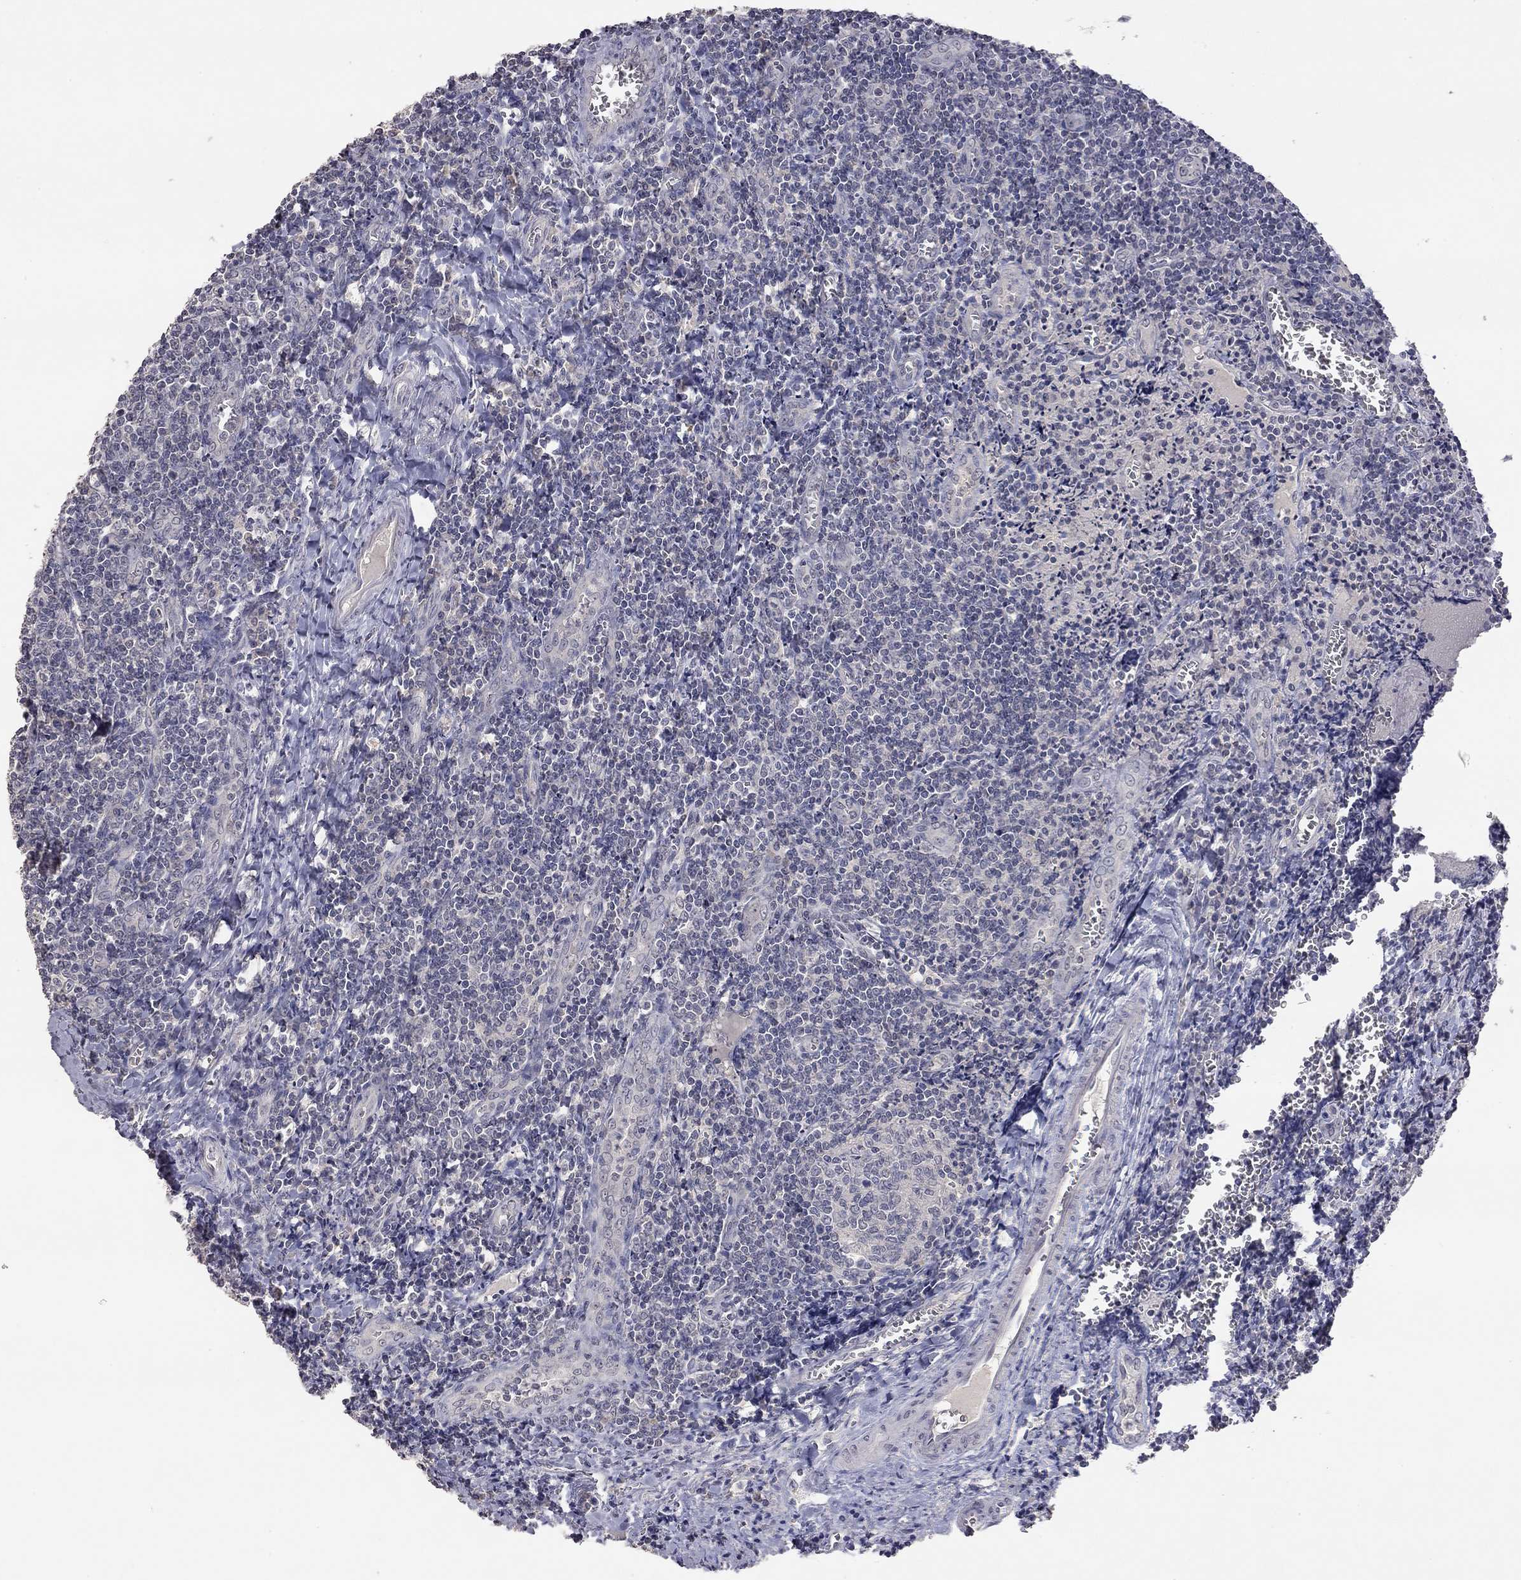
{"staining": {"intensity": "weak", "quantity": "<25%", "location": "cytoplasmic/membranous"}, "tissue": "tonsil", "cell_type": "Germinal center cells", "image_type": "normal", "snomed": [{"axis": "morphology", "description": "Normal tissue, NOS"}, {"axis": "morphology", "description": "Inflammation, NOS"}, {"axis": "topography", "description": "Tonsil"}], "caption": "Germinal center cells are negative for protein expression in unremarkable human tonsil. The staining is performed using DAB (3,3'-diaminobenzidine) brown chromogen with nuclei counter-stained in using hematoxylin.", "gene": "SYT12", "patient": {"sex": "female", "age": 31}}